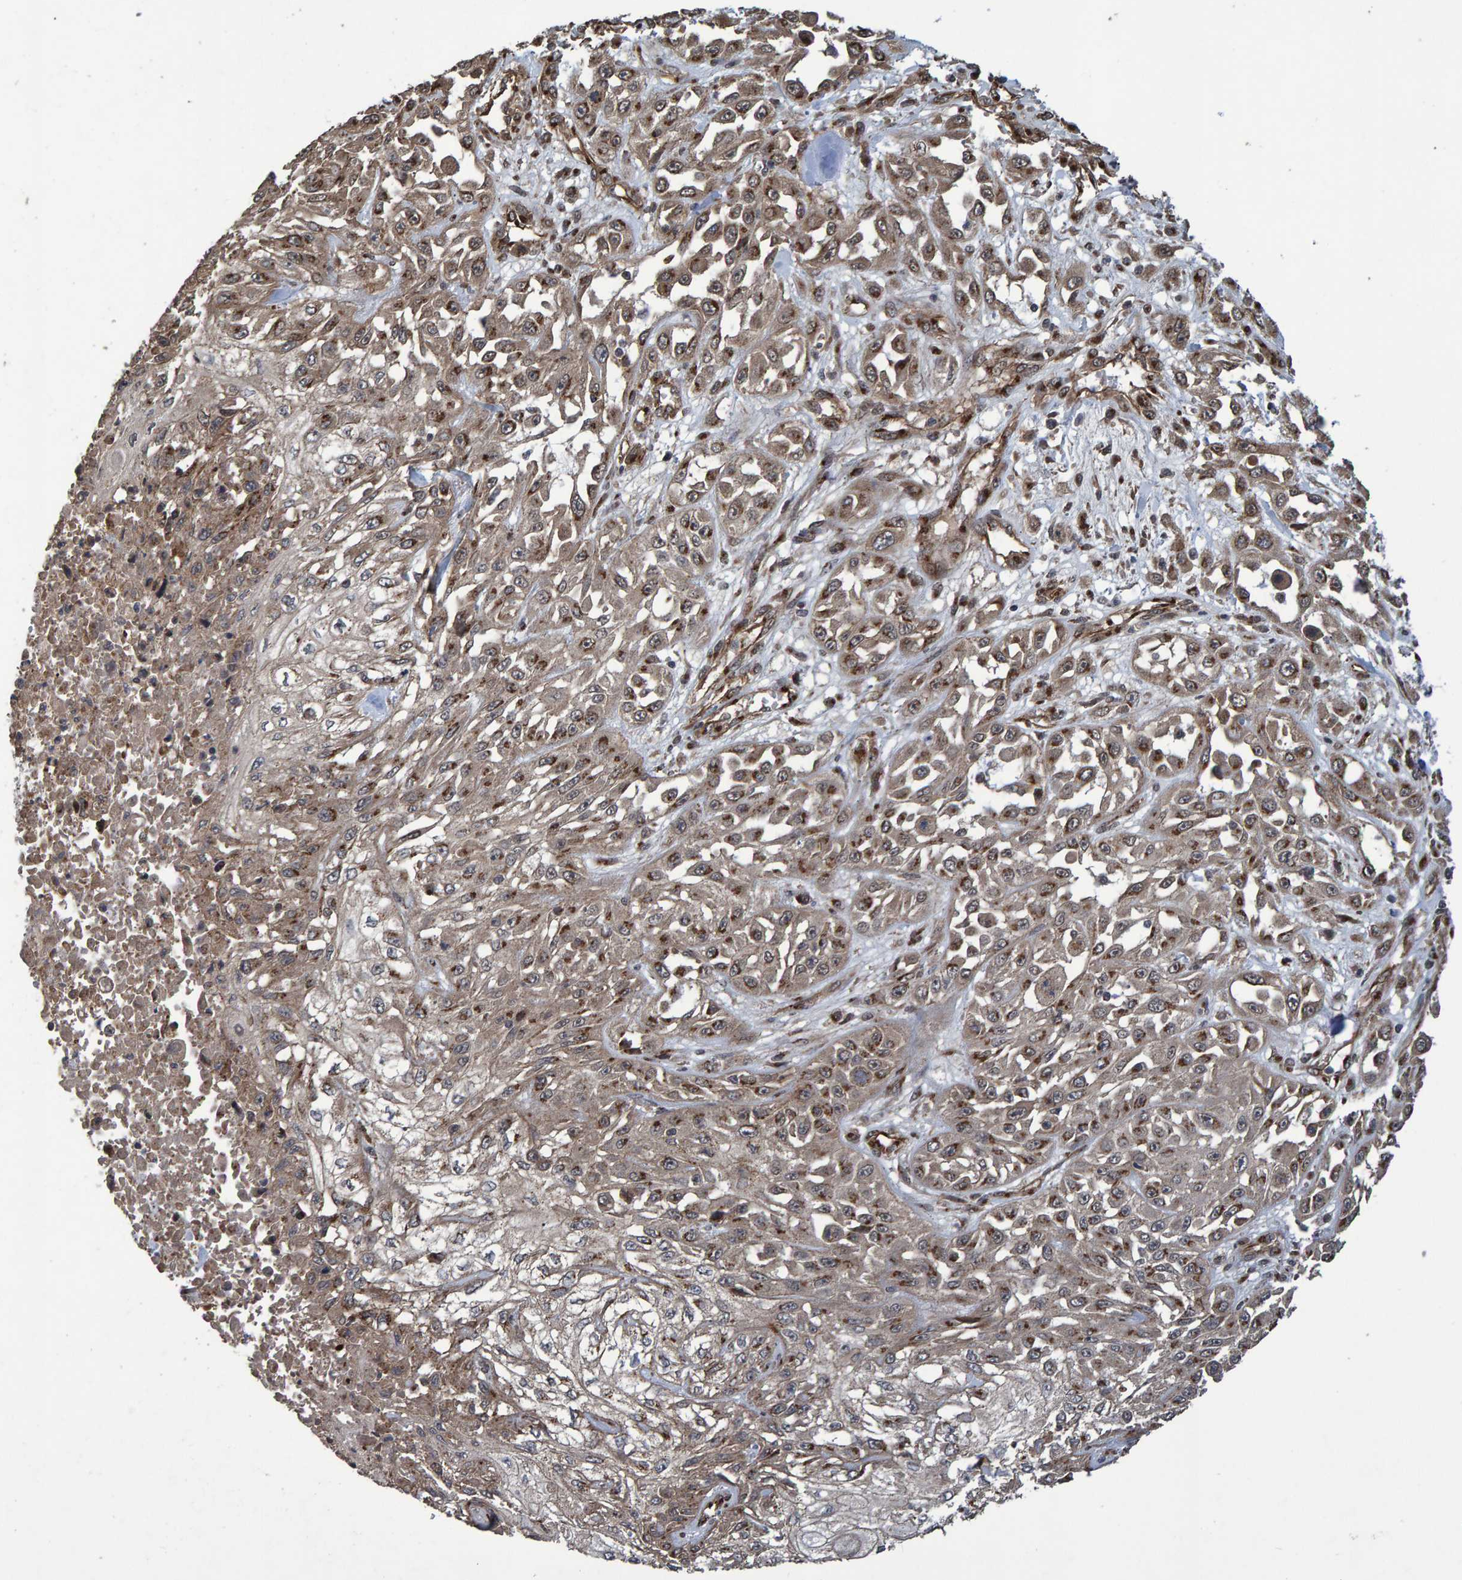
{"staining": {"intensity": "strong", "quantity": ">75%", "location": "cytoplasmic/membranous"}, "tissue": "skin cancer", "cell_type": "Tumor cells", "image_type": "cancer", "snomed": [{"axis": "morphology", "description": "Squamous cell carcinoma, NOS"}, {"axis": "morphology", "description": "Squamous cell carcinoma, metastatic, NOS"}, {"axis": "topography", "description": "Skin"}, {"axis": "topography", "description": "Lymph node"}], "caption": "Skin cancer (squamous cell carcinoma) stained with immunohistochemistry (IHC) reveals strong cytoplasmic/membranous staining in about >75% of tumor cells. The protein of interest is shown in brown color, while the nuclei are stained blue.", "gene": "TRIM68", "patient": {"sex": "male", "age": 75}}